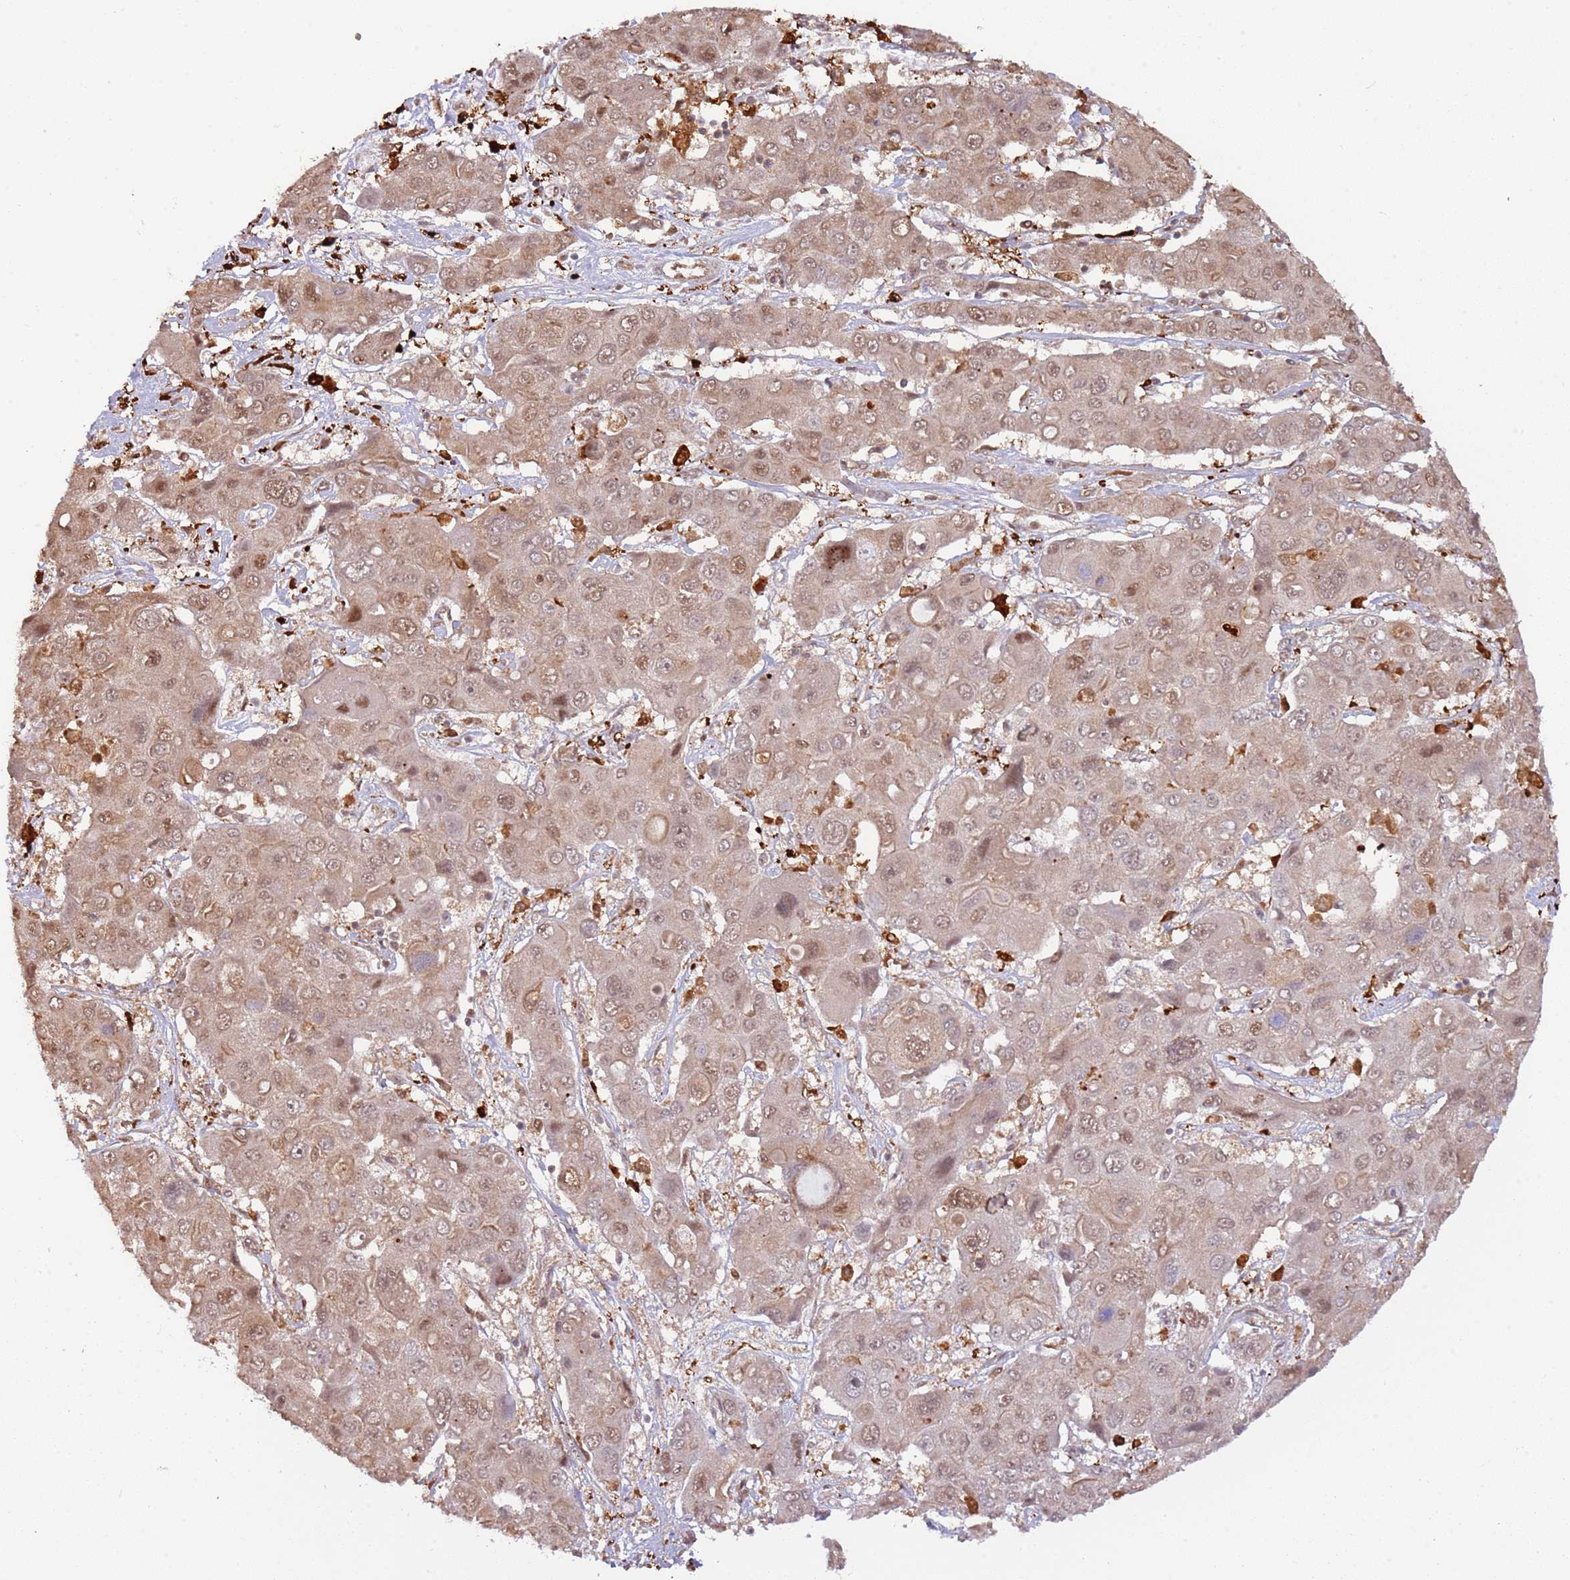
{"staining": {"intensity": "moderate", "quantity": ">75%", "location": "cytoplasmic/membranous,nuclear"}, "tissue": "liver cancer", "cell_type": "Tumor cells", "image_type": "cancer", "snomed": [{"axis": "morphology", "description": "Cholangiocarcinoma"}, {"axis": "topography", "description": "Liver"}], "caption": "Immunohistochemical staining of human cholangiocarcinoma (liver) exhibits medium levels of moderate cytoplasmic/membranous and nuclear protein positivity in about >75% of tumor cells.", "gene": "PLSCR5", "patient": {"sex": "male", "age": 67}}